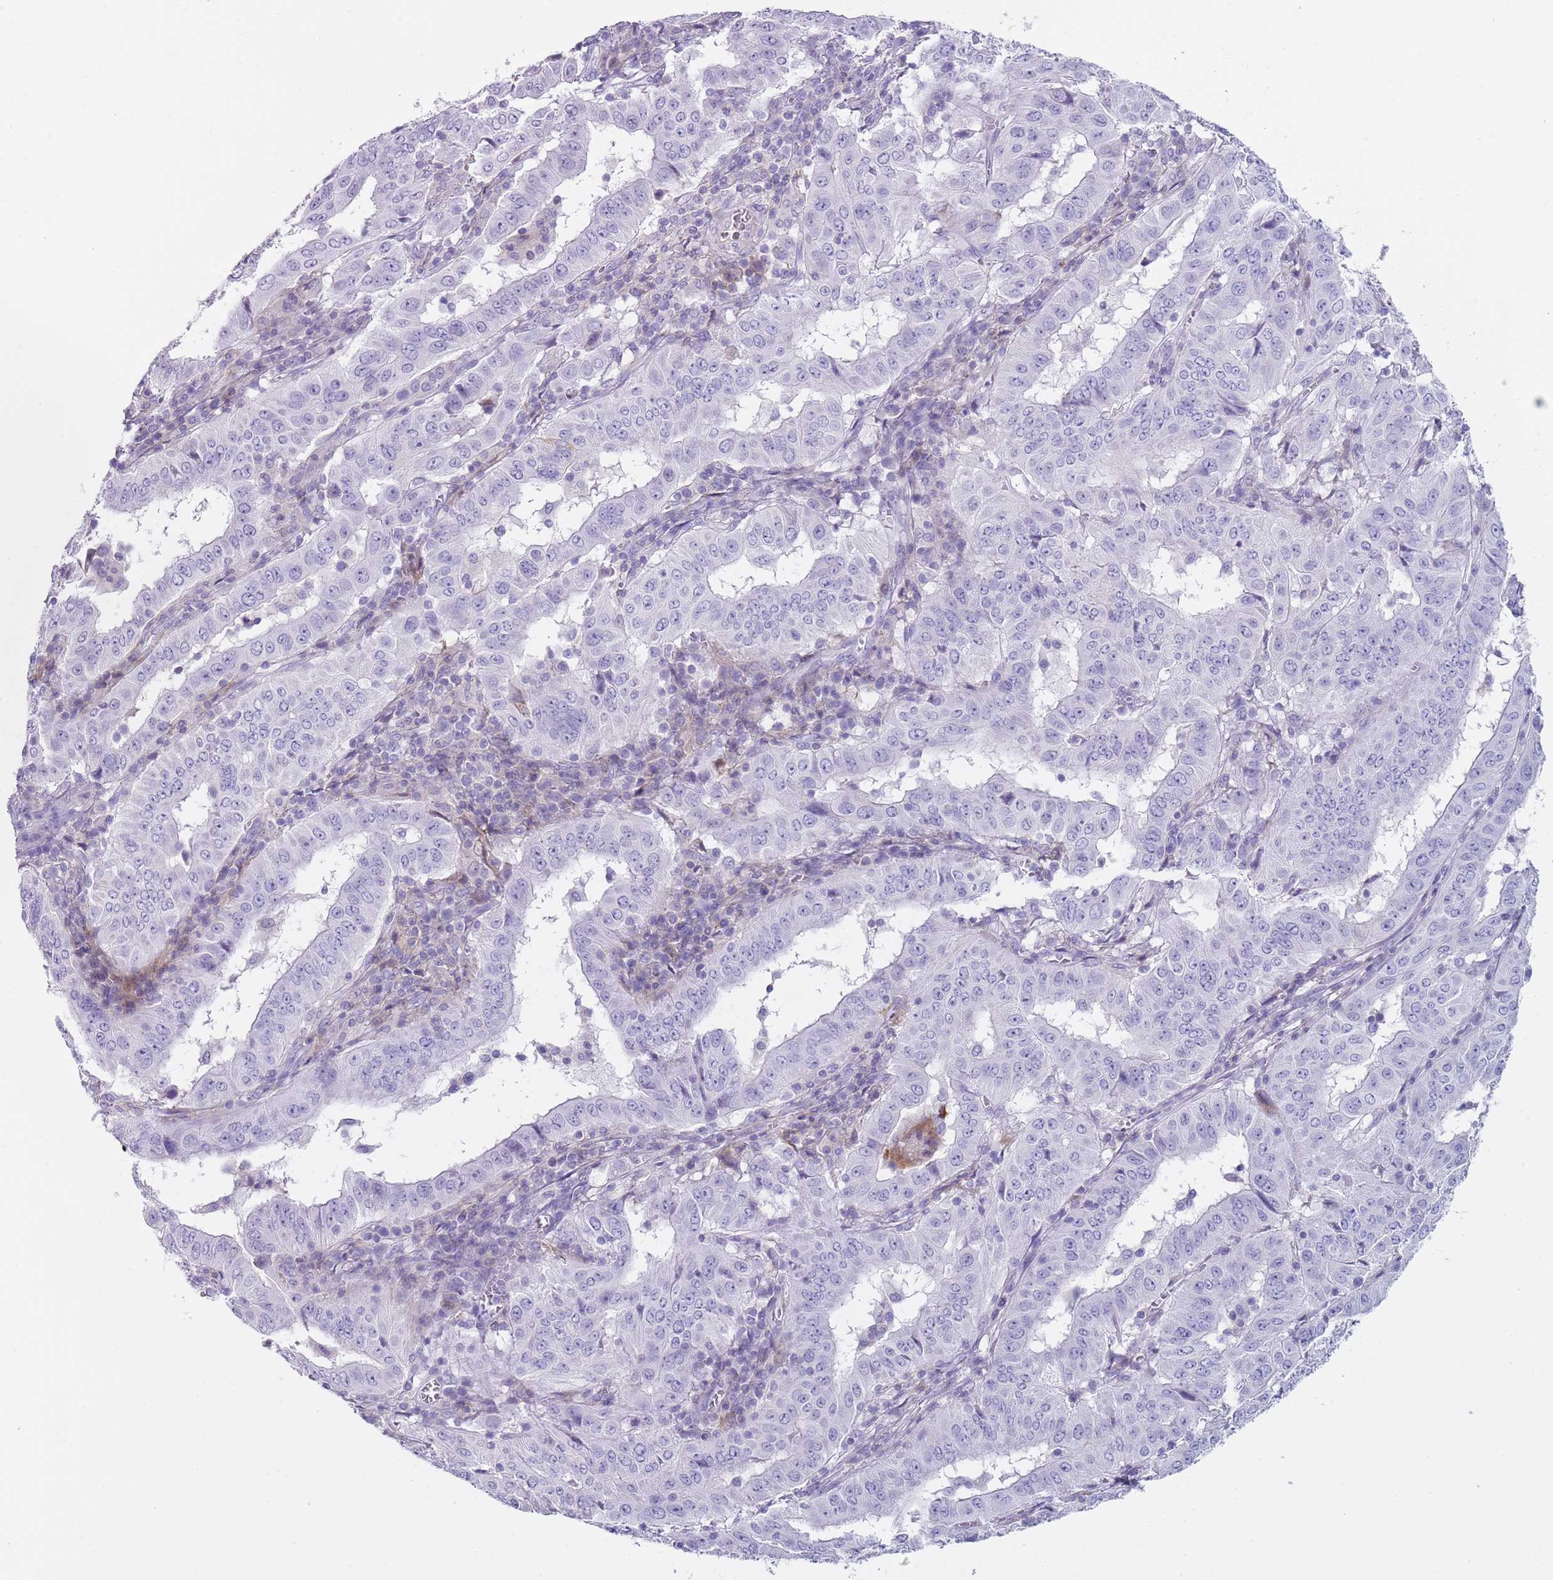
{"staining": {"intensity": "negative", "quantity": "none", "location": "none"}, "tissue": "pancreatic cancer", "cell_type": "Tumor cells", "image_type": "cancer", "snomed": [{"axis": "morphology", "description": "Adenocarcinoma, NOS"}, {"axis": "topography", "description": "Pancreas"}], "caption": "A high-resolution micrograph shows immunohistochemistry (IHC) staining of pancreatic adenocarcinoma, which demonstrates no significant positivity in tumor cells. The staining is performed using DAB (3,3'-diaminobenzidine) brown chromogen with nuclei counter-stained in using hematoxylin.", "gene": "NBPF20", "patient": {"sex": "male", "age": 63}}